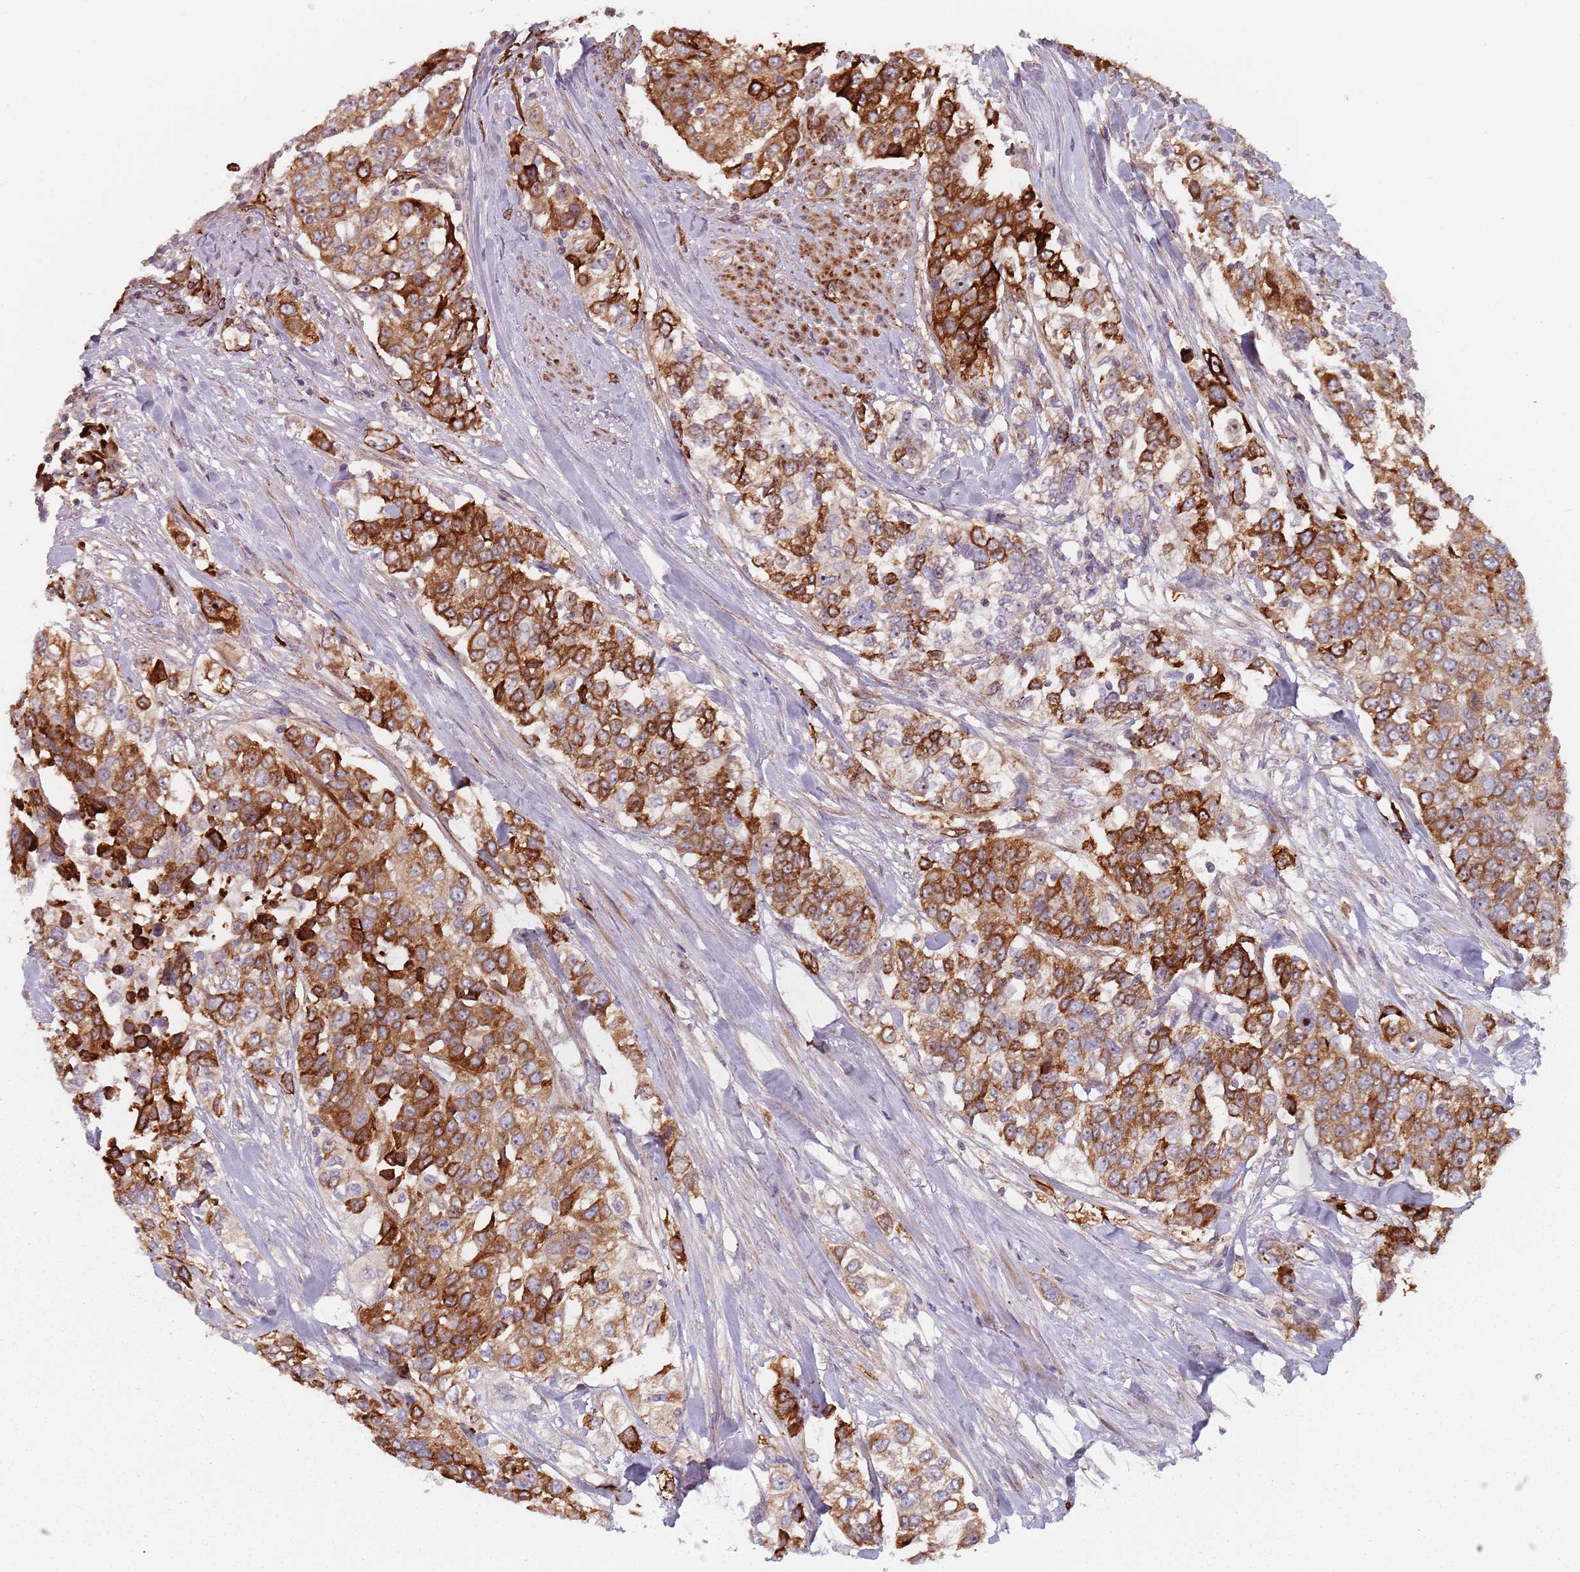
{"staining": {"intensity": "strong", "quantity": ">75%", "location": "cytoplasmic/membranous"}, "tissue": "urothelial cancer", "cell_type": "Tumor cells", "image_type": "cancer", "snomed": [{"axis": "morphology", "description": "Urothelial carcinoma, High grade"}, {"axis": "topography", "description": "Urinary bladder"}], "caption": "The histopathology image reveals immunohistochemical staining of high-grade urothelial carcinoma. There is strong cytoplasmic/membranous positivity is identified in about >75% of tumor cells.", "gene": "GAS2L3", "patient": {"sex": "female", "age": 80}}